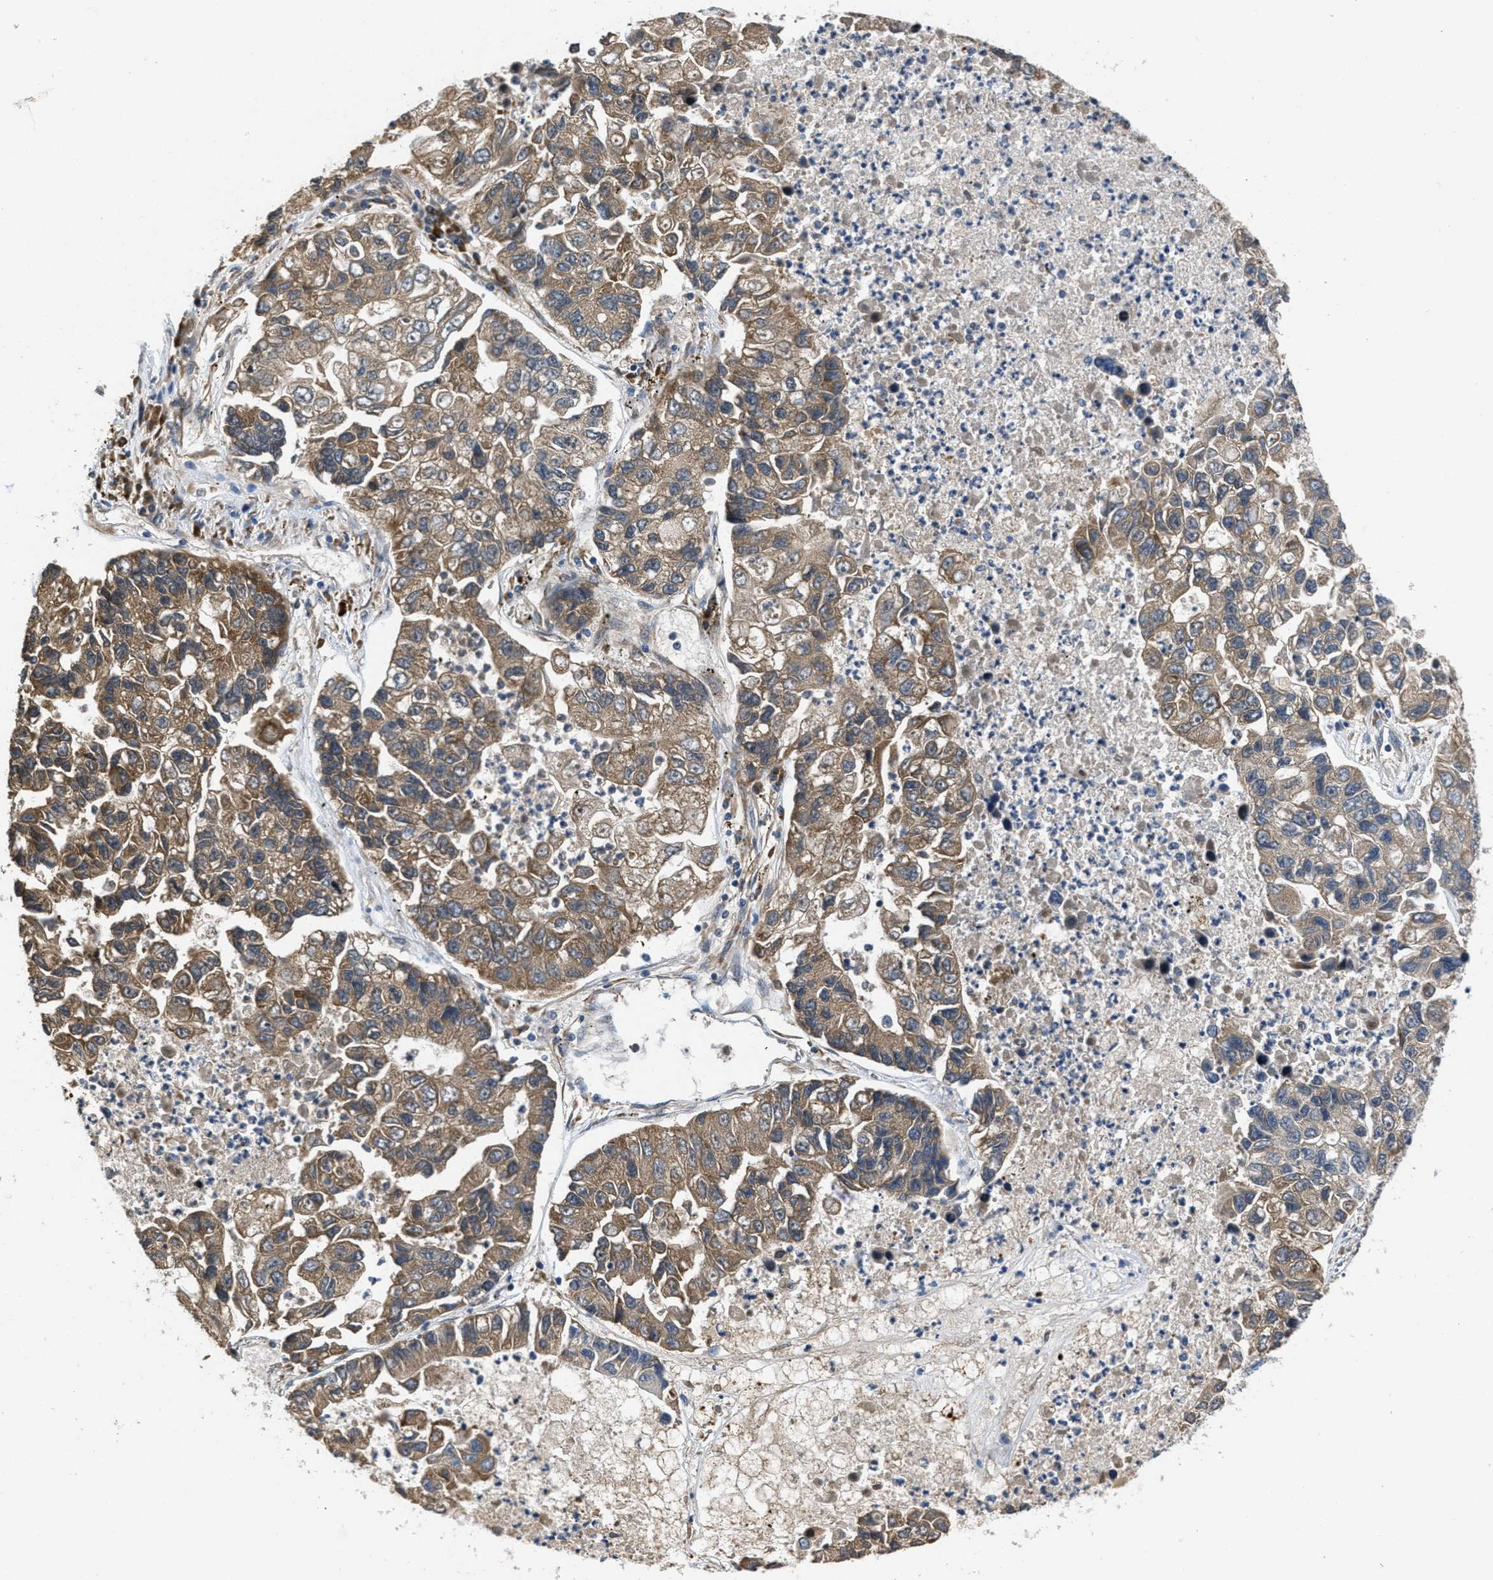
{"staining": {"intensity": "moderate", "quantity": ">75%", "location": "cytoplasmic/membranous"}, "tissue": "lung cancer", "cell_type": "Tumor cells", "image_type": "cancer", "snomed": [{"axis": "morphology", "description": "Adenocarcinoma, NOS"}, {"axis": "topography", "description": "Lung"}], "caption": "Protein expression by IHC exhibits moderate cytoplasmic/membranous expression in approximately >75% of tumor cells in lung cancer.", "gene": "ANGPT1", "patient": {"sex": "female", "age": 51}}